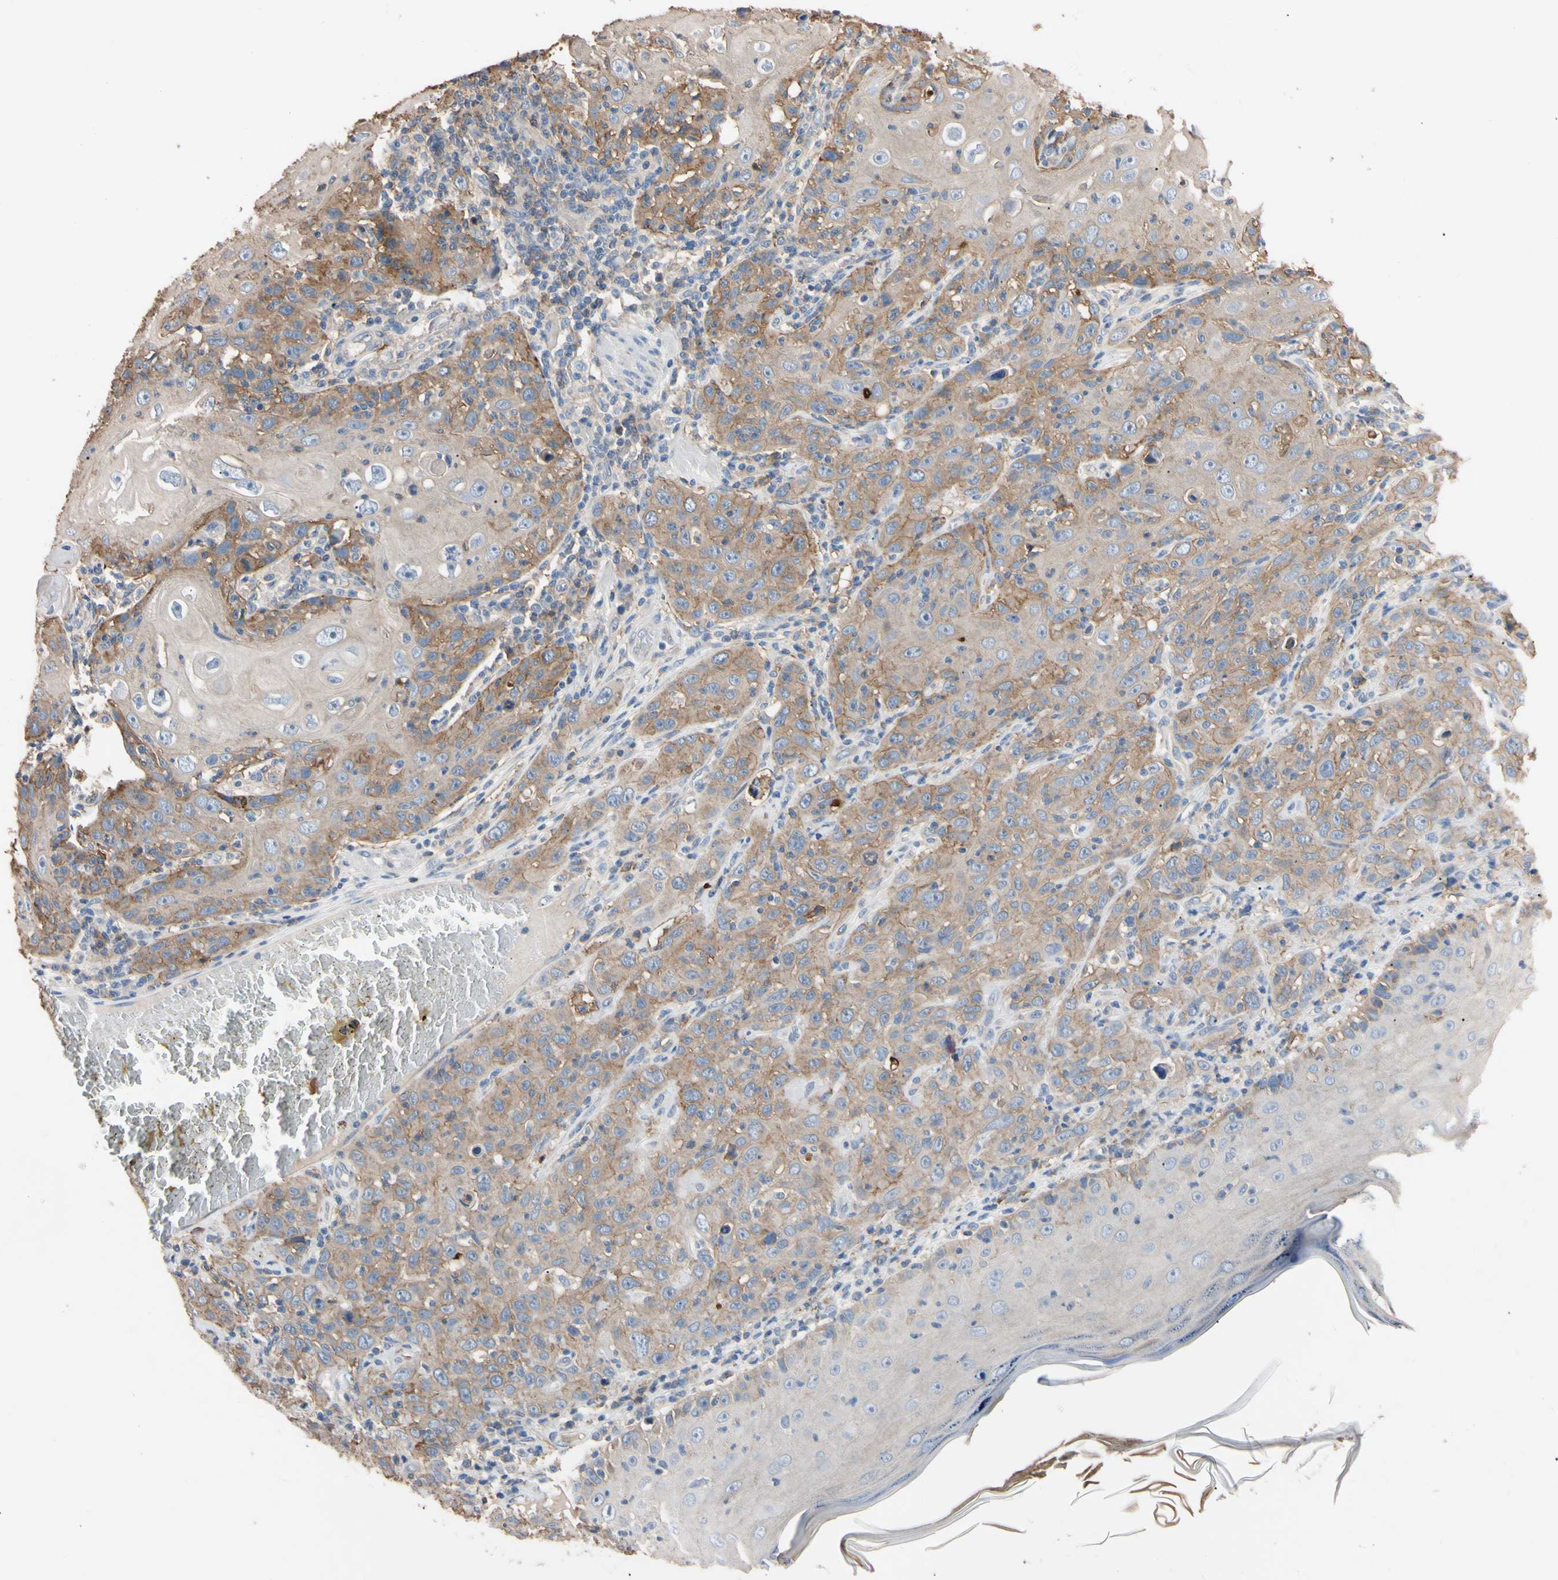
{"staining": {"intensity": "moderate", "quantity": "25%-75%", "location": "cytoplasmic/membranous"}, "tissue": "skin cancer", "cell_type": "Tumor cells", "image_type": "cancer", "snomed": [{"axis": "morphology", "description": "Squamous cell carcinoma, NOS"}, {"axis": "topography", "description": "Skin"}], "caption": "Skin cancer (squamous cell carcinoma) stained with a brown dye shows moderate cytoplasmic/membranous positive positivity in about 25%-75% of tumor cells.", "gene": "PNKD", "patient": {"sex": "female", "age": 88}}